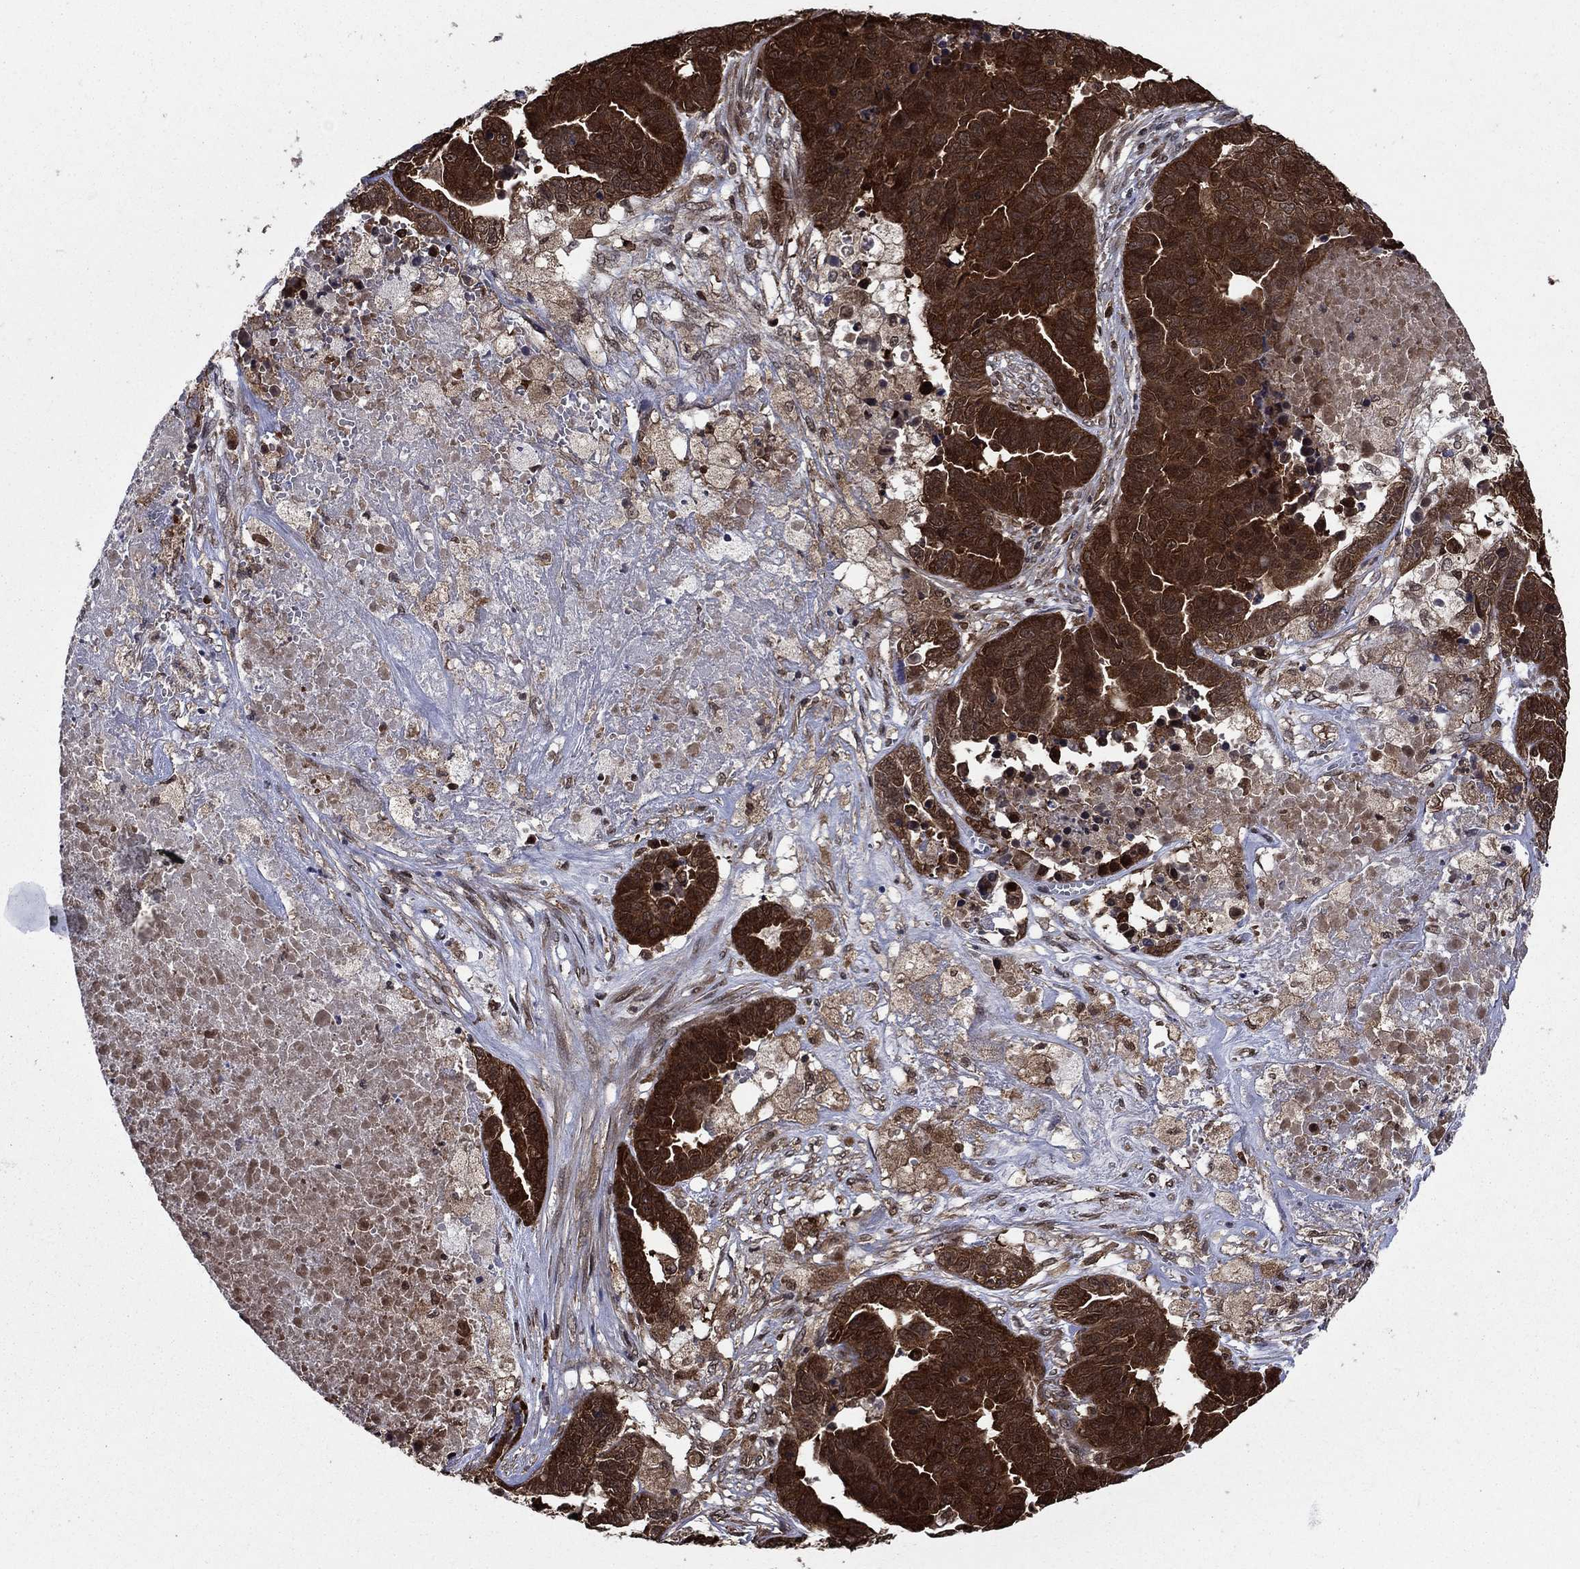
{"staining": {"intensity": "strong", "quantity": ">75%", "location": "cytoplasmic/membranous"}, "tissue": "ovarian cancer", "cell_type": "Tumor cells", "image_type": "cancer", "snomed": [{"axis": "morphology", "description": "Cystadenocarcinoma, serous, NOS"}, {"axis": "topography", "description": "Ovary"}], "caption": "There is high levels of strong cytoplasmic/membranous staining in tumor cells of ovarian cancer (serous cystadenocarcinoma), as demonstrated by immunohistochemical staining (brown color).", "gene": "CACYBP", "patient": {"sex": "female", "age": 87}}